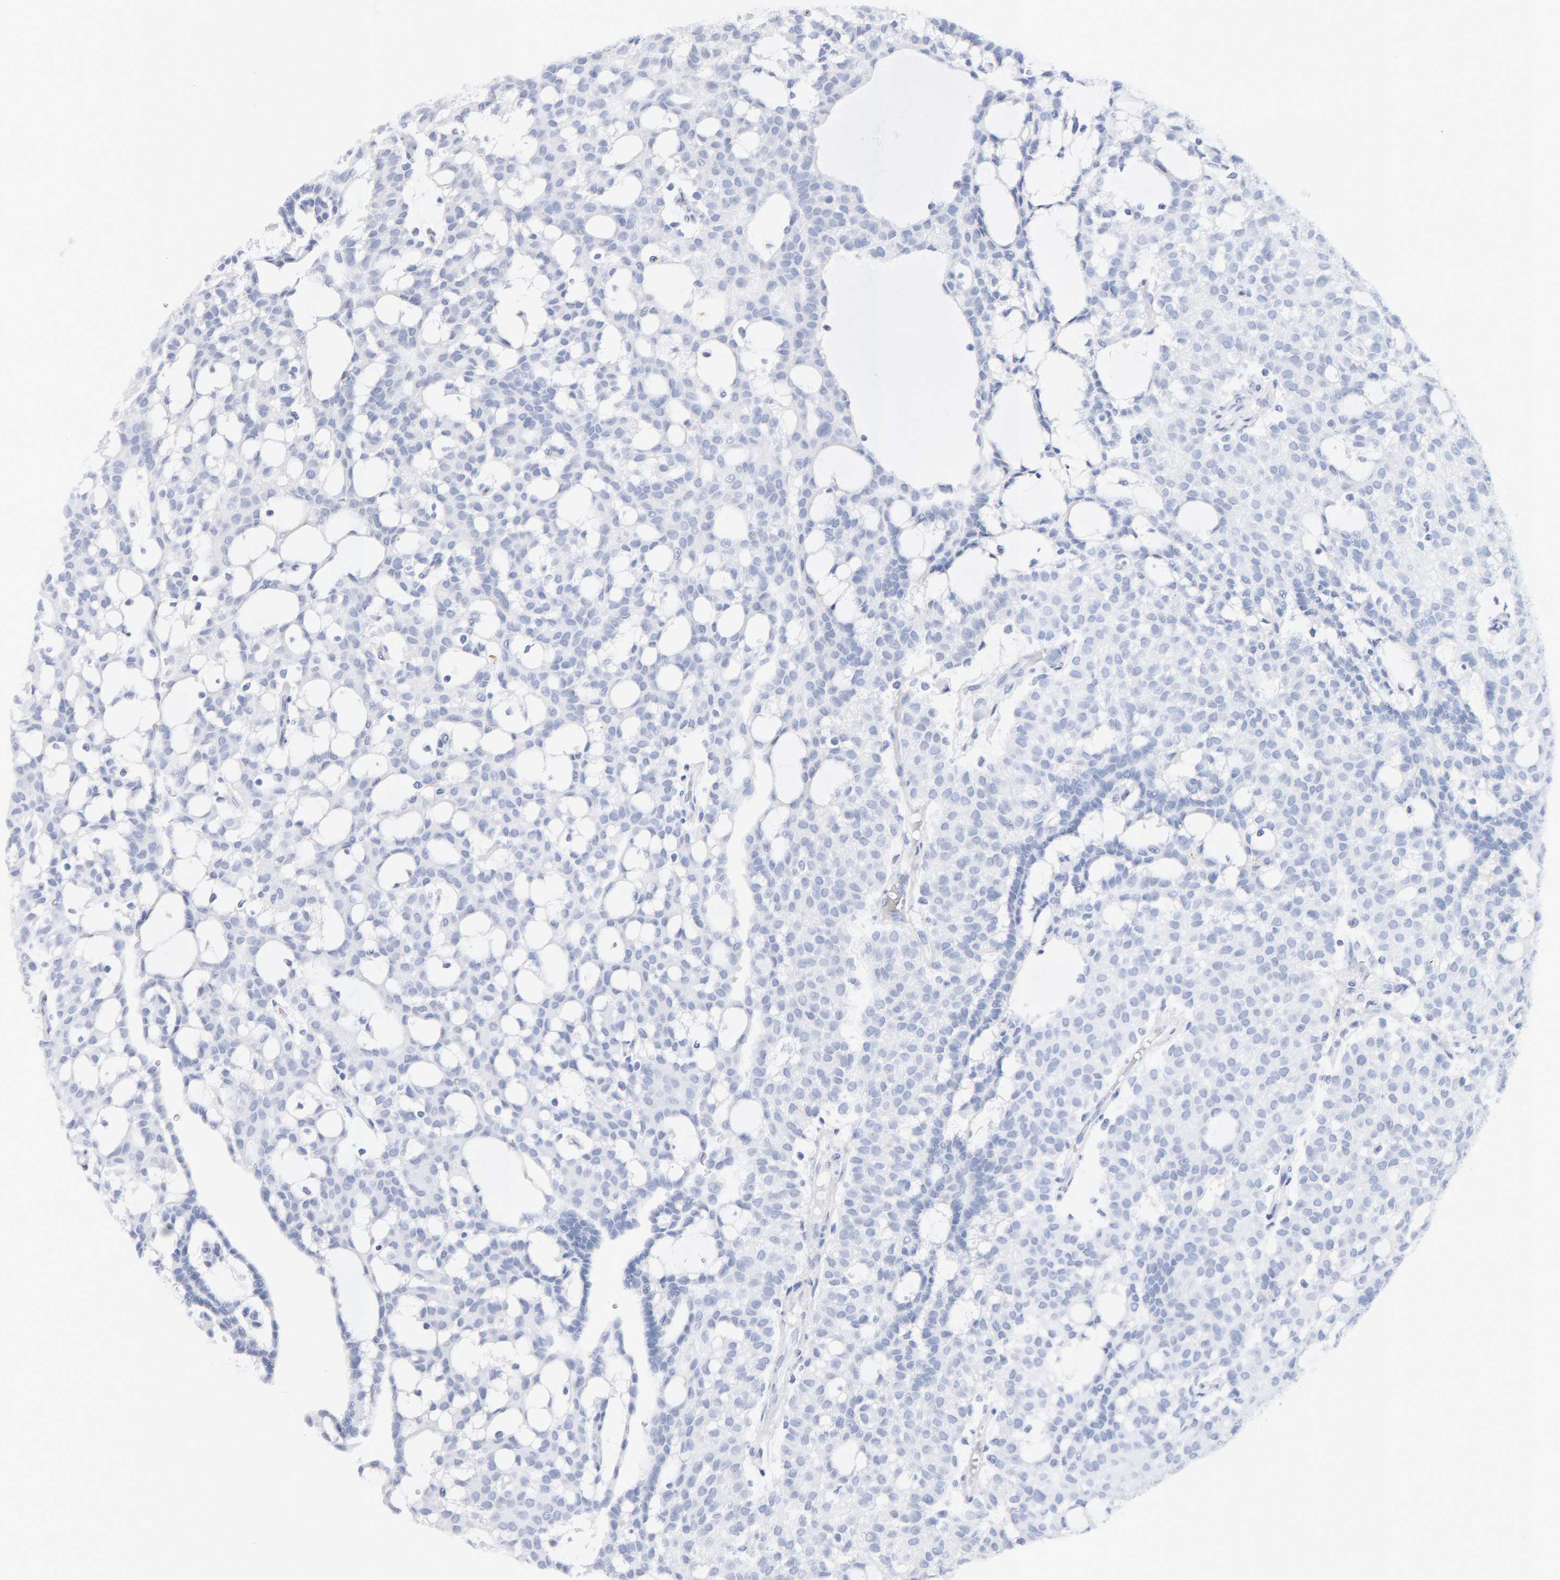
{"staining": {"intensity": "negative", "quantity": "none", "location": "none"}, "tissue": "renal cancer", "cell_type": "Tumor cells", "image_type": "cancer", "snomed": [{"axis": "morphology", "description": "Adenocarcinoma, NOS"}, {"axis": "topography", "description": "Kidney"}], "caption": "Tumor cells show no significant protein positivity in renal cancer. (Stains: DAB (3,3'-diaminobenzidine) immunohistochemistry (IHC) with hematoxylin counter stain, Microscopy: brightfield microscopy at high magnification).", "gene": "METRNL", "patient": {"sex": "male", "age": 63}}